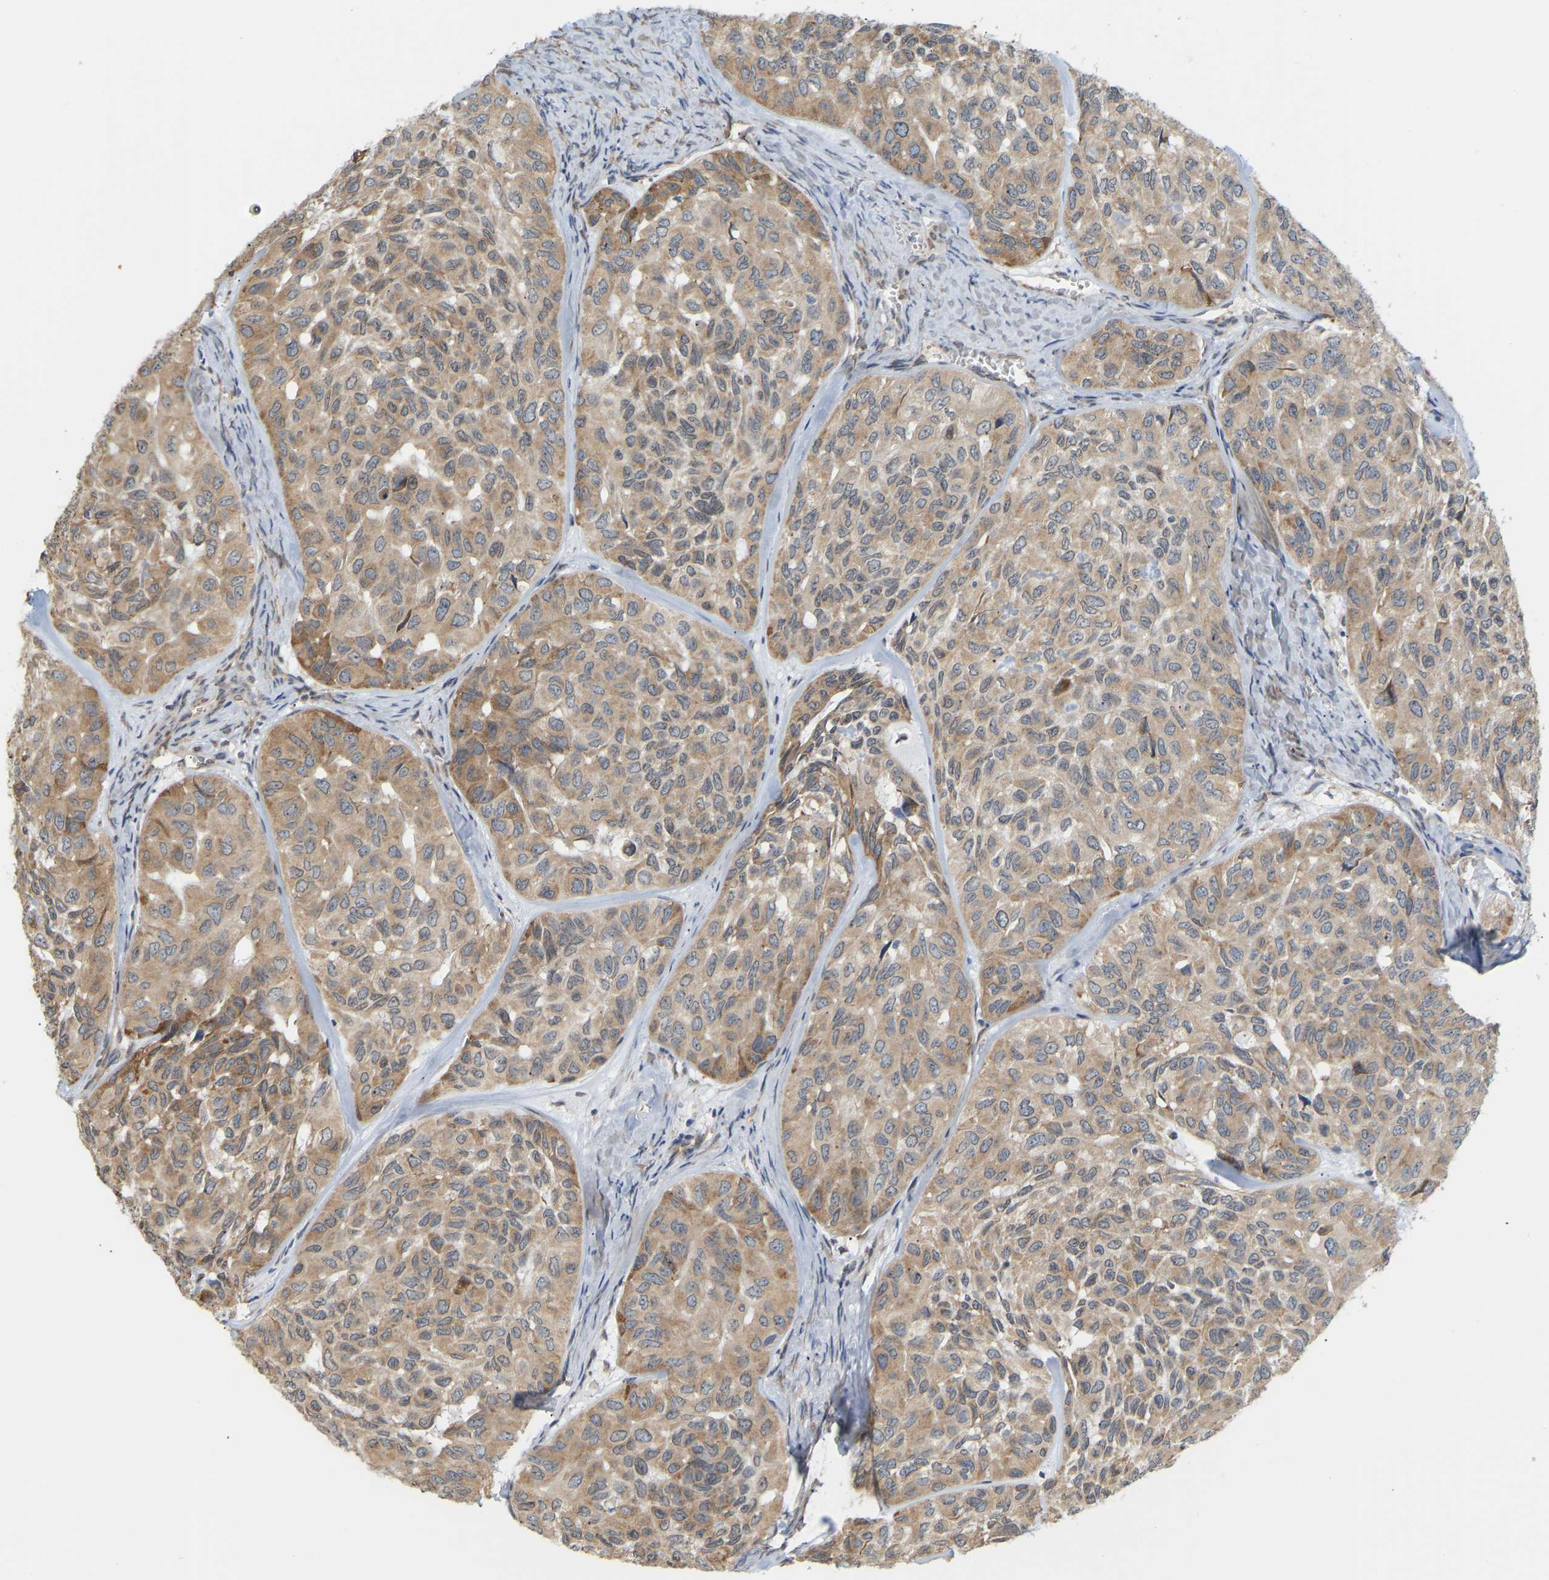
{"staining": {"intensity": "moderate", "quantity": ">75%", "location": "cytoplasmic/membranous"}, "tissue": "head and neck cancer", "cell_type": "Tumor cells", "image_type": "cancer", "snomed": [{"axis": "morphology", "description": "Adenocarcinoma, NOS"}, {"axis": "topography", "description": "Salivary gland, NOS"}, {"axis": "topography", "description": "Head-Neck"}], "caption": "Protein expression by immunohistochemistry reveals moderate cytoplasmic/membranous expression in approximately >75% of tumor cells in adenocarcinoma (head and neck).", "gene": "BEND3", "patient": {"sex": "female", "age": 76}}